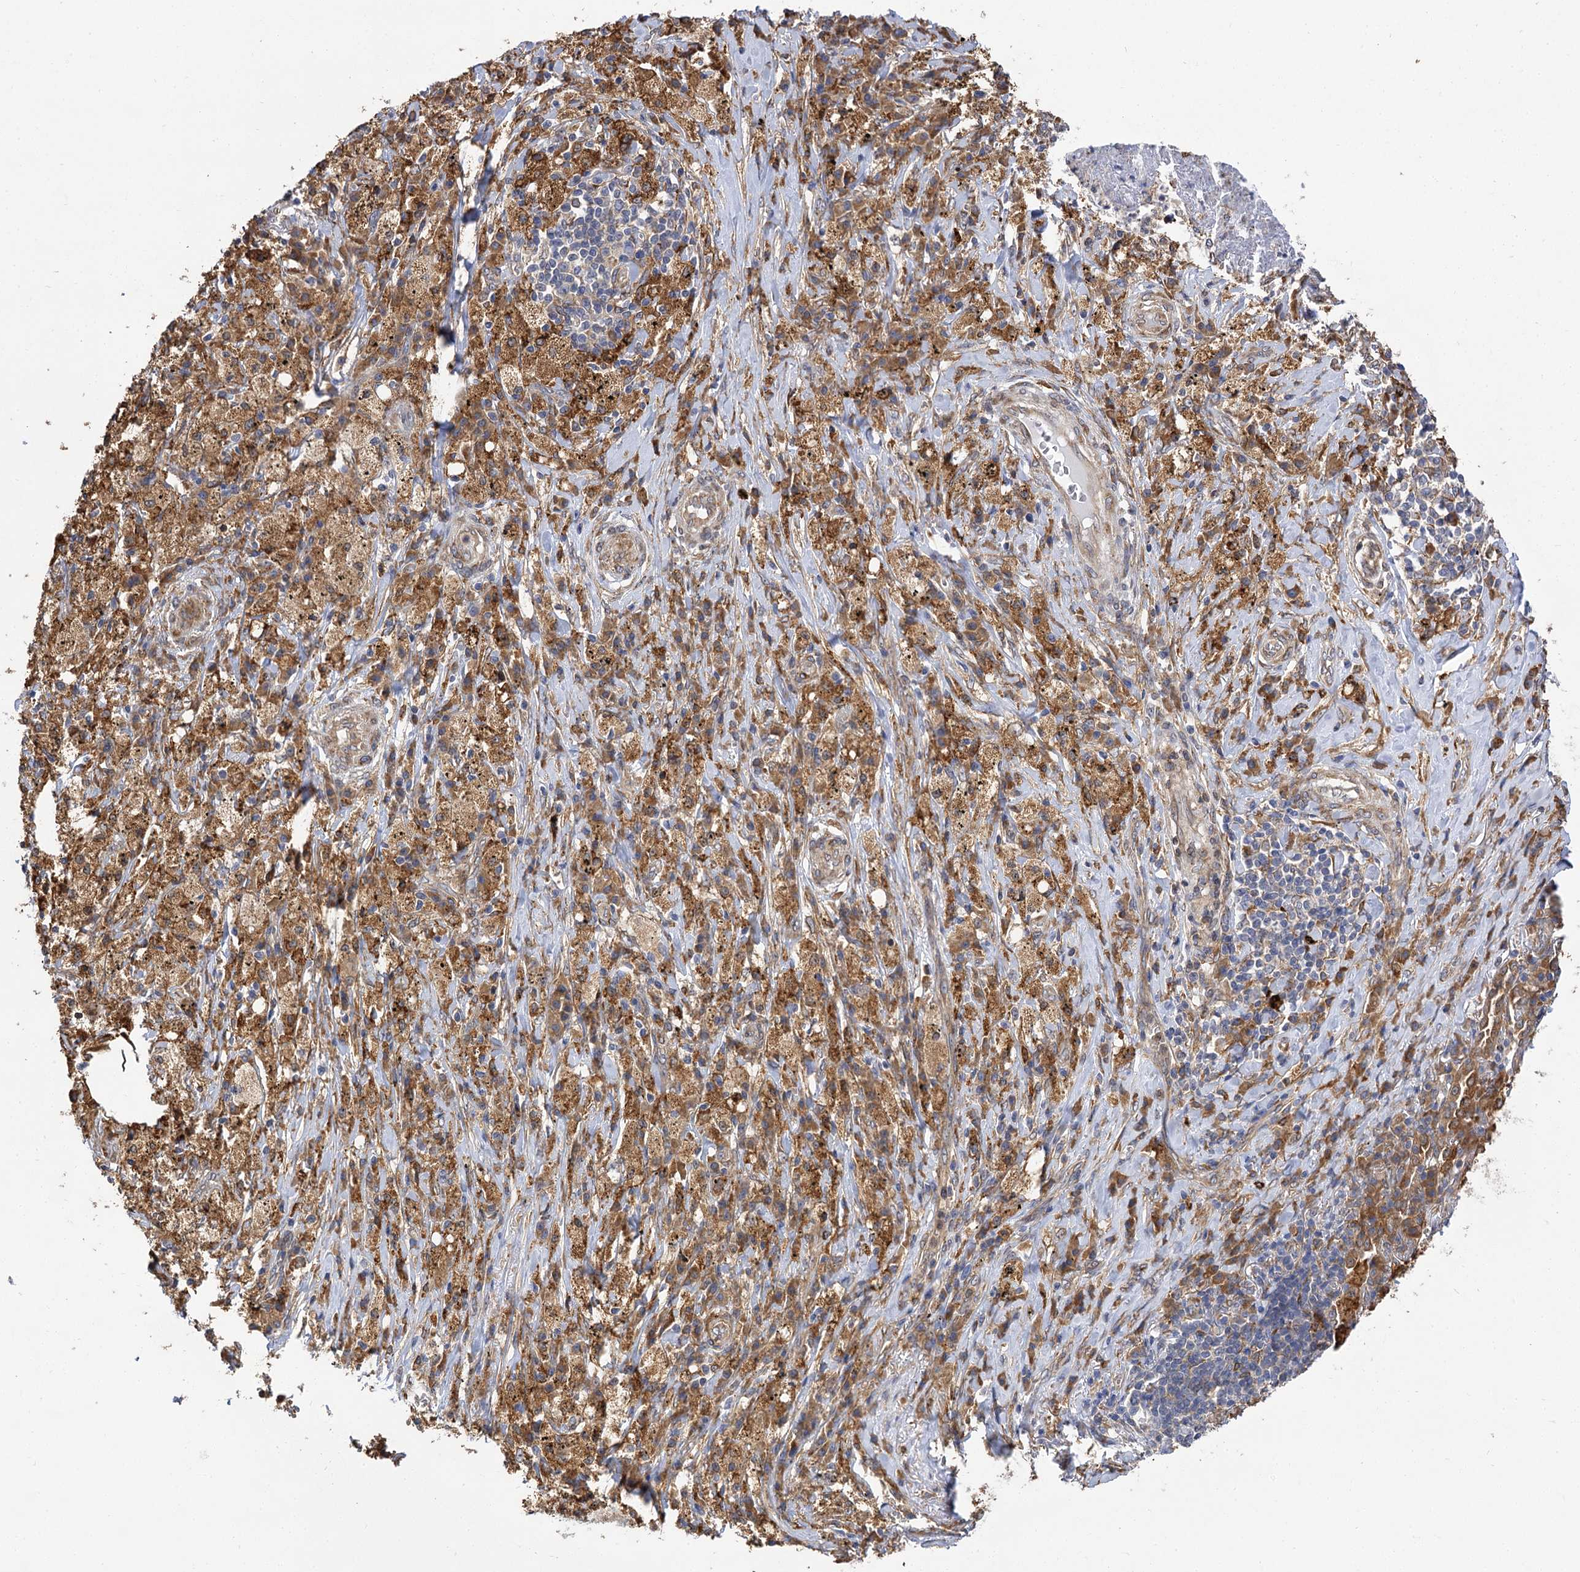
{"staining": {"intensity": "moderate", "quantity": ">75%", "location": "cytoplasmic/membranous"}, "tissue": "lung cancer", "cell_type": "Tumor cells", "image_type": "cancer", "snomed": [{"axis": "morphology", "description": "Squamous cell carcinoma, NOS"}, {"axis": "topography", "description": "Lung"}], "caption": "Lung cancer stained for a protein exhibits moderate cytoplasmic/membranous positivity in tumor cells.", "gene": "PPIP5K2", "patient": {"sex": "female", "age": 63}}